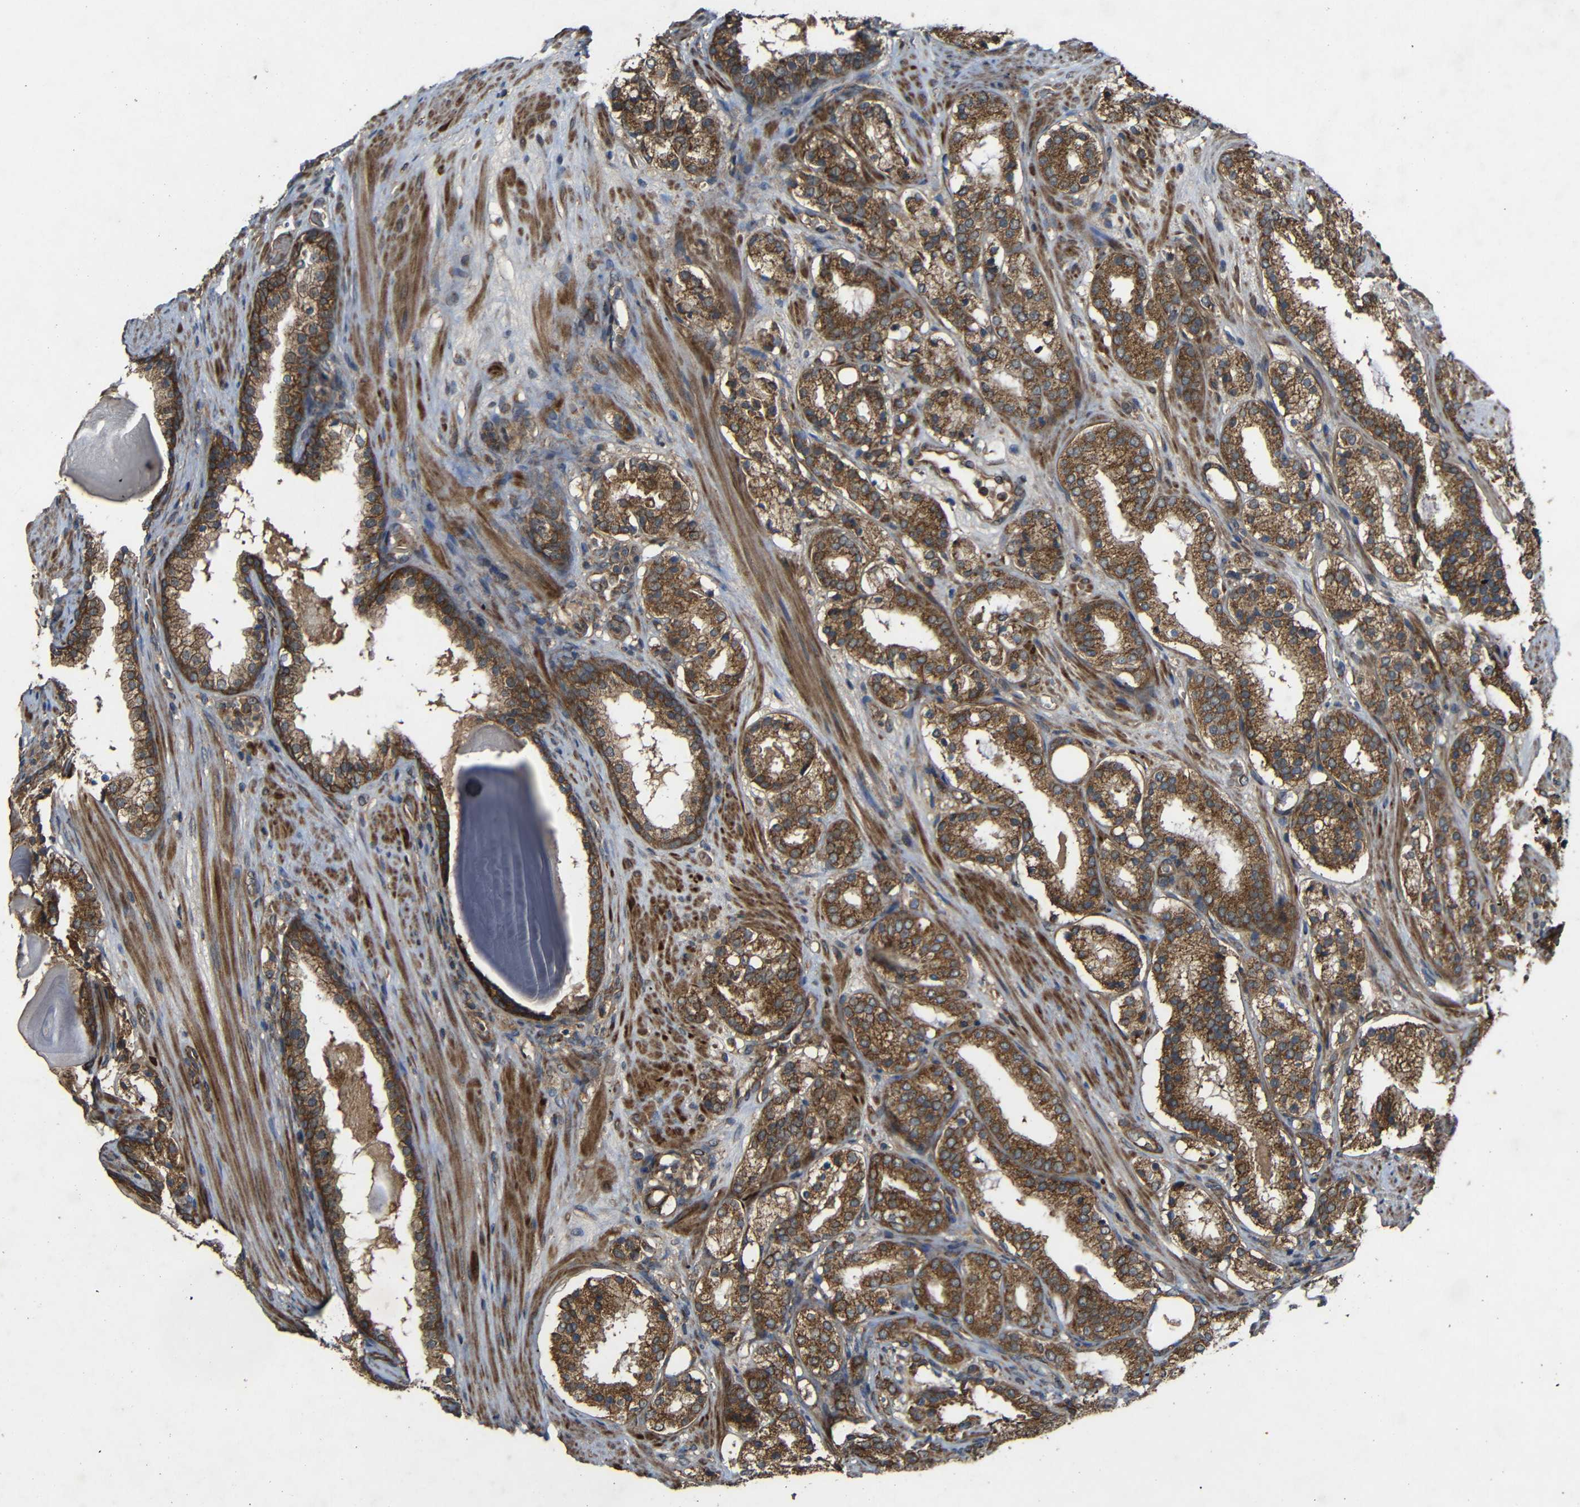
{"staining": {"intensity": "strong", "quantity": ">75%", "location": "cytoplasmic/membranous"}, "tissue": "prostate cancer", "cell_type": "Tumor cells", "image_type": "cancer", "snomed": [{"axis": "morphology", "description": "Adenocarcinoma, Low grade"}, {"axis": "topography", "description": "Prostate"}], "caption": "This is an image of IHC staining of prostate cancer, which shows strong positivity in the cytoplasmic/membranous of tumor cells.", "gene": "C1GALT1", "patient": {"sex": "male", "age": 69}}